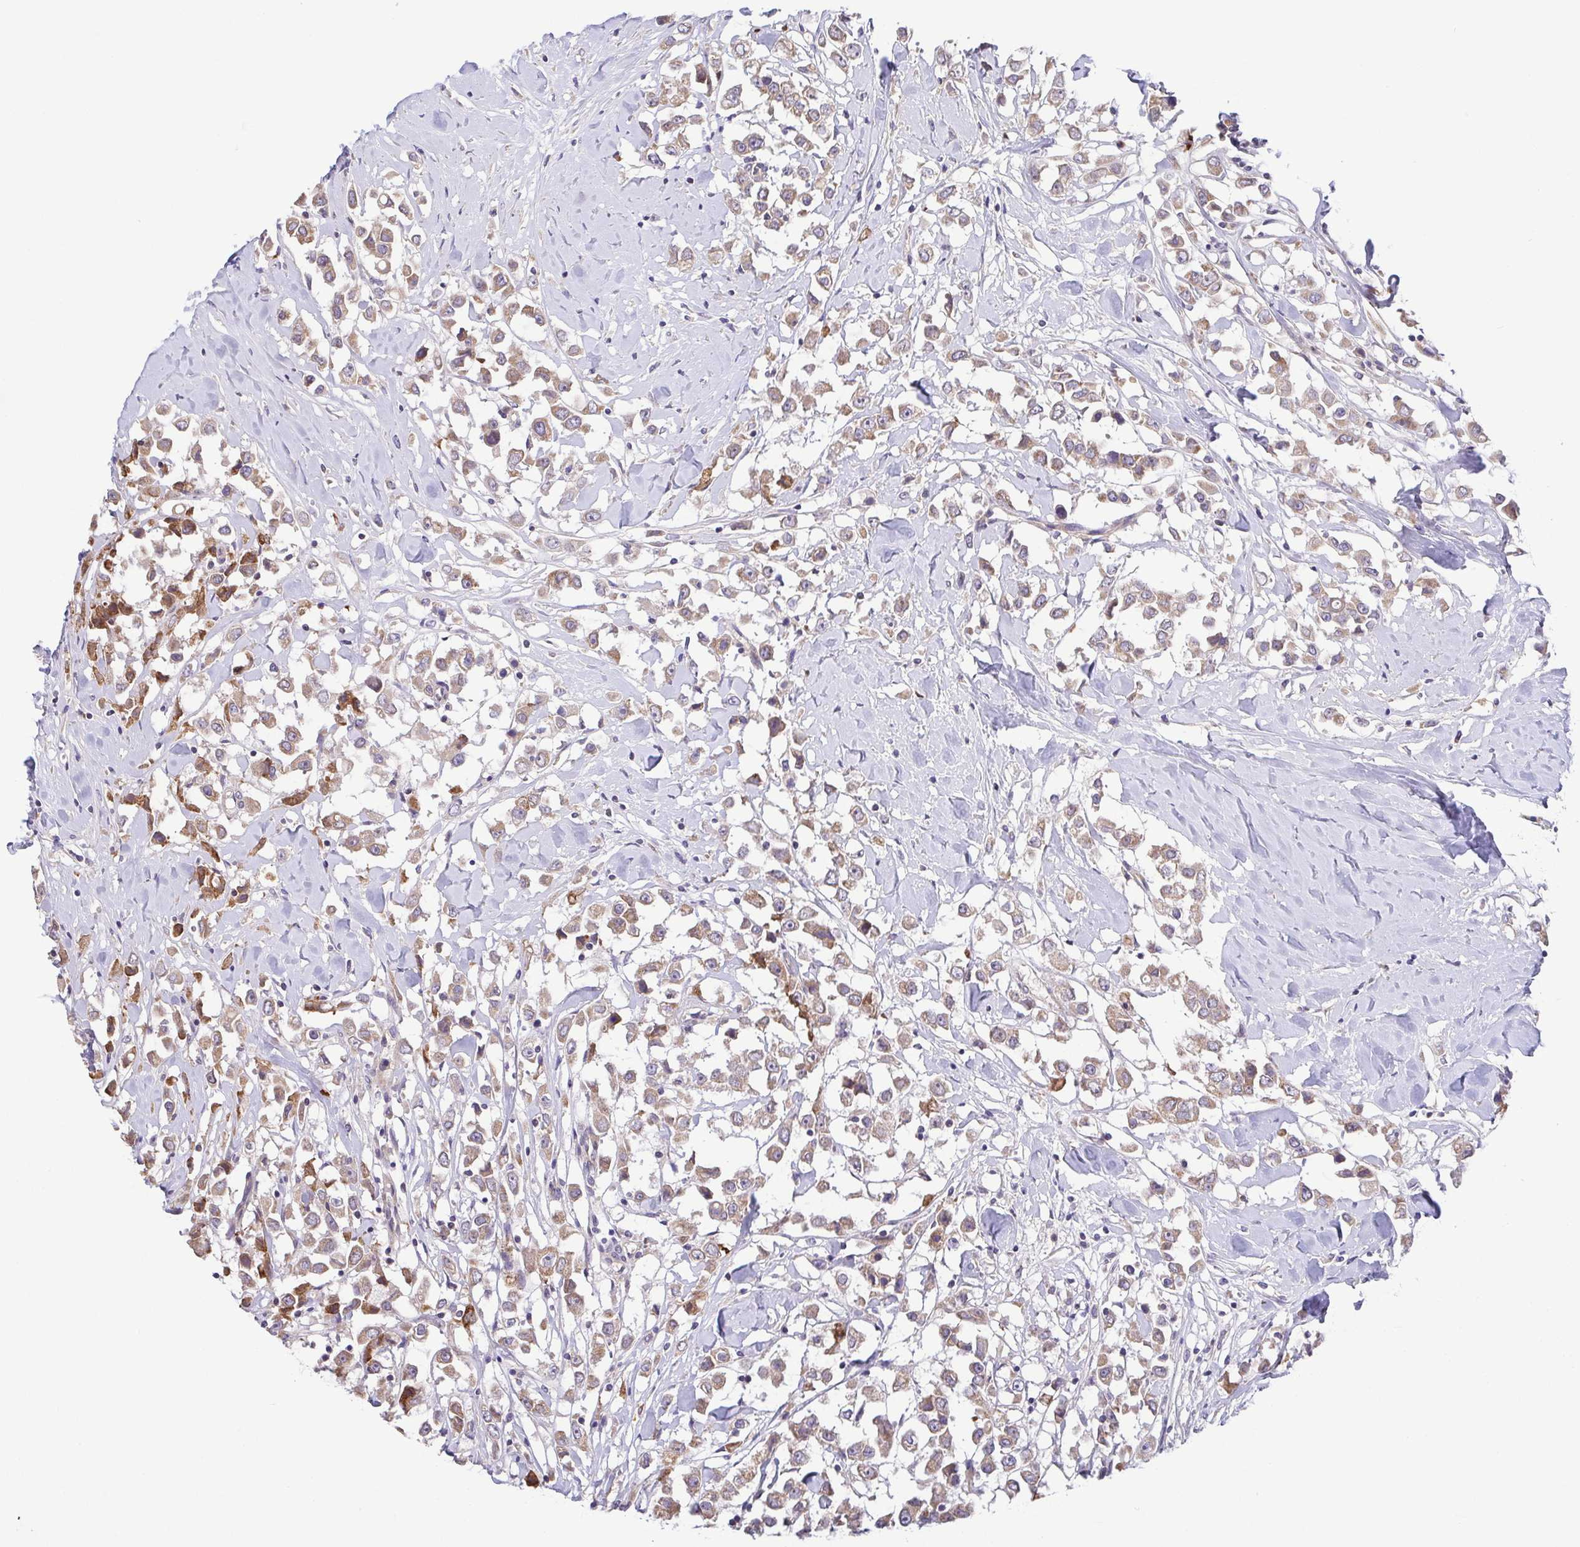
{"staining": {"intensity": "moderate", "quantity": ">75%", "location": "cytoplasmic/membranous"}, "tissue": "breast cancer", "cell_type": "Tumor cells", "image_type": "cancer", "snomed": [{"axis": "morphology", "description": "Duct carcinoma"}, {"axis": "topography", "description": "Breast"}], "caption": "Invasive ductal carcinoma (breast) stained for a protein (brown) shows moderate cytoplasmic/membranous positive staining in approximately >75% of tumor cells.", "gene": "OSBPL7", "patient": {"sex": "female", "age": 61}}